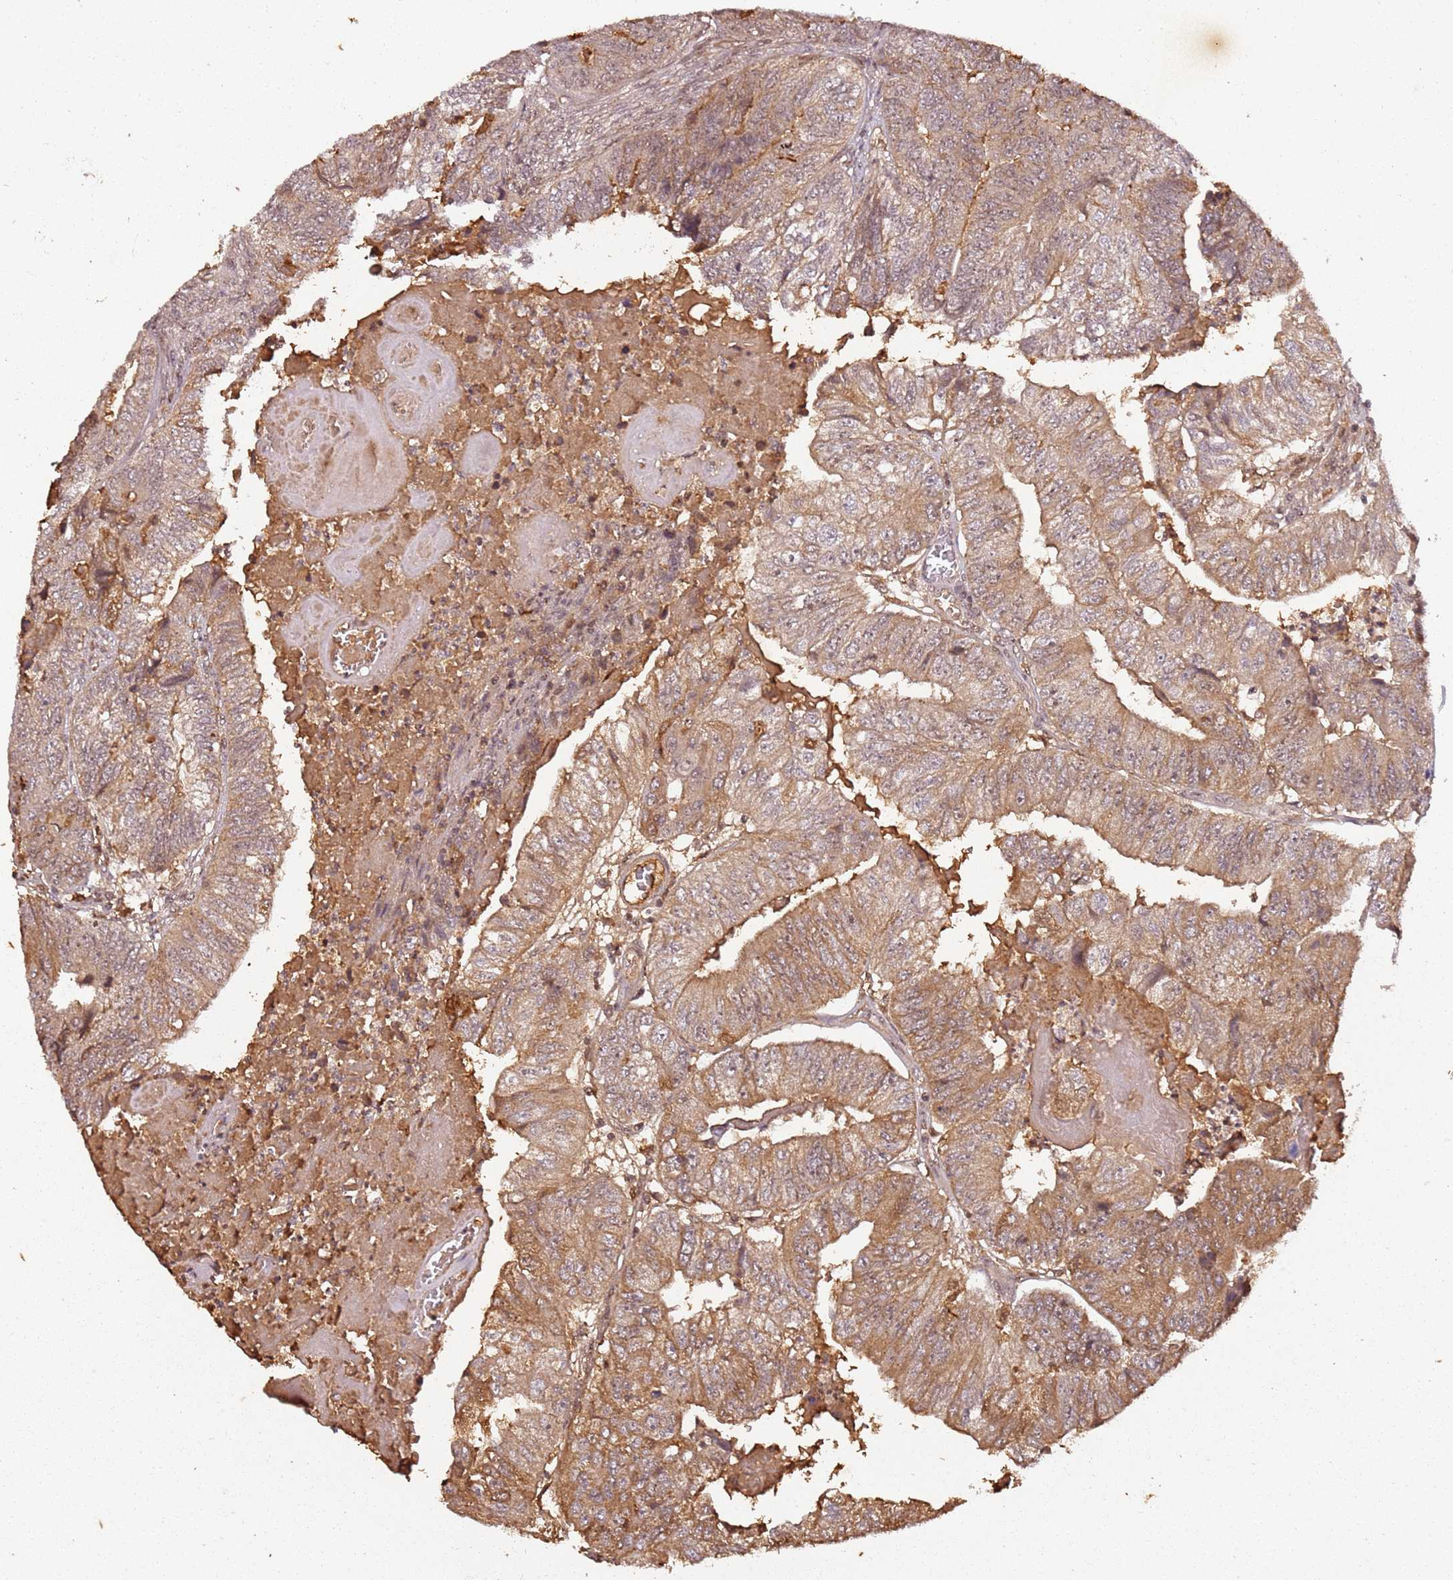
{"staining": {"intensity": "moderate", "quantity": ">75%", "location": "cytoplasmic/membranous"}, "tissue": "colorectal cancer", "cell_type": "Tumor cells", "image_type": "cancer", "snomed": [{"axis": "morphology", "description": "Adenocarcinoma, NOS"}, {"axis": "topography", "description": "Colon"}], "caption": "Adenocarcinoma (colorectal) stained with a protein marker displays moderate staining in tumor cells.", "gene": "COL1A2", "patient": {"sex": "female", "age": 67}}